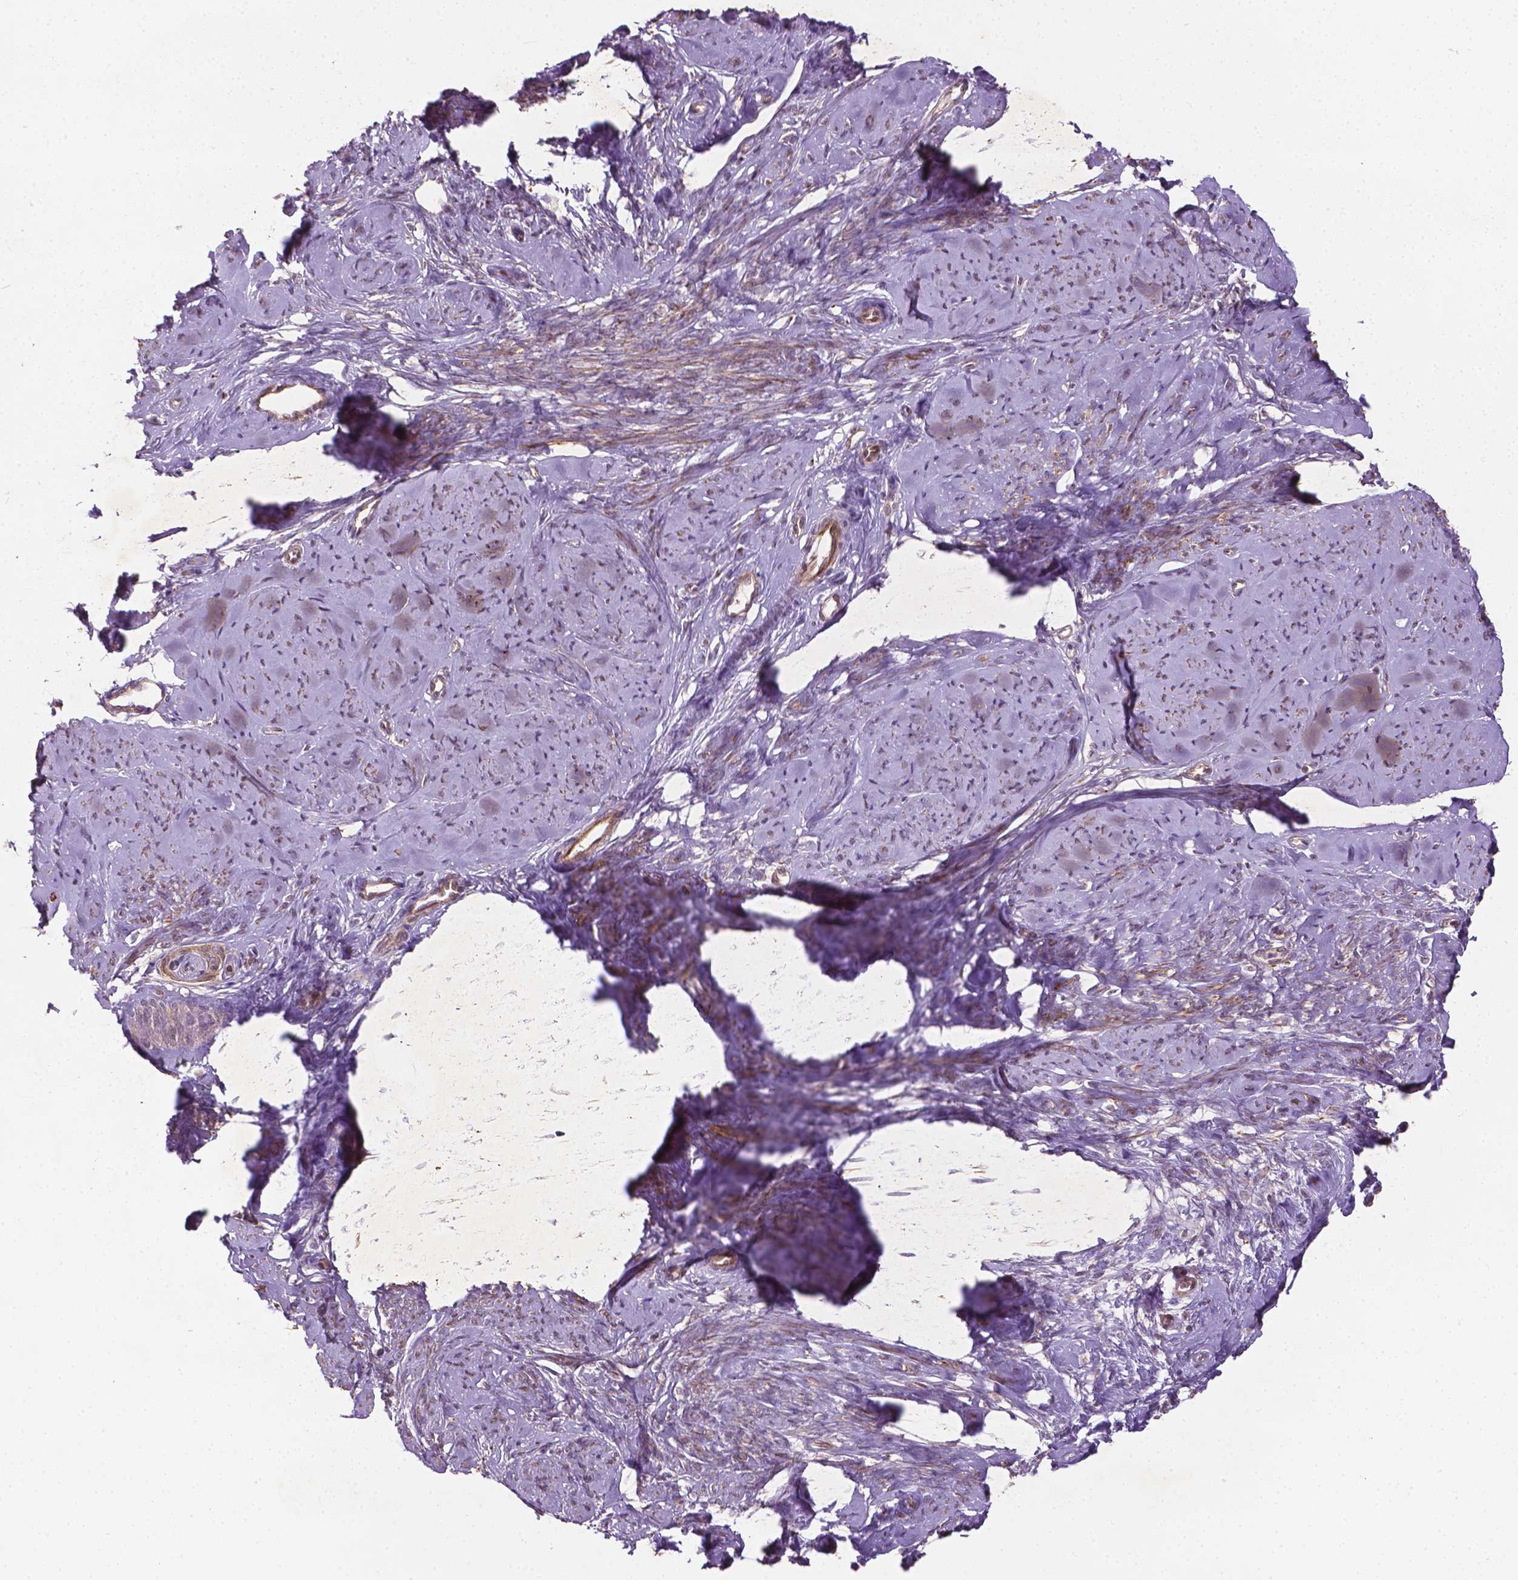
{"staining": {"intensity": "moderate", "quantity": "25%-75%", "location": "cytoplasmic/membranous"}, "tissue": "smooth muscle", "cell_type": "Smooth muscle cells", "image_type": "normal", "snomed": [{"axis": "morphology", "description": "Normal tissue, NOS"}, {"axis": "topography", "description": "Smooth muscle"}], "caption": "An immunohistochemistry image of benign tissue is shown. Protein staining in brown shows moderate cytoplasmic/membranous positivity in smooth muscle within smooth muscle cells. (DAB (3,3'-diaminobenzidine) IHC with brightfield microscopy, high magnification).", "gene": "TCHP", "patient": {"sex": "female", "age": 48}}